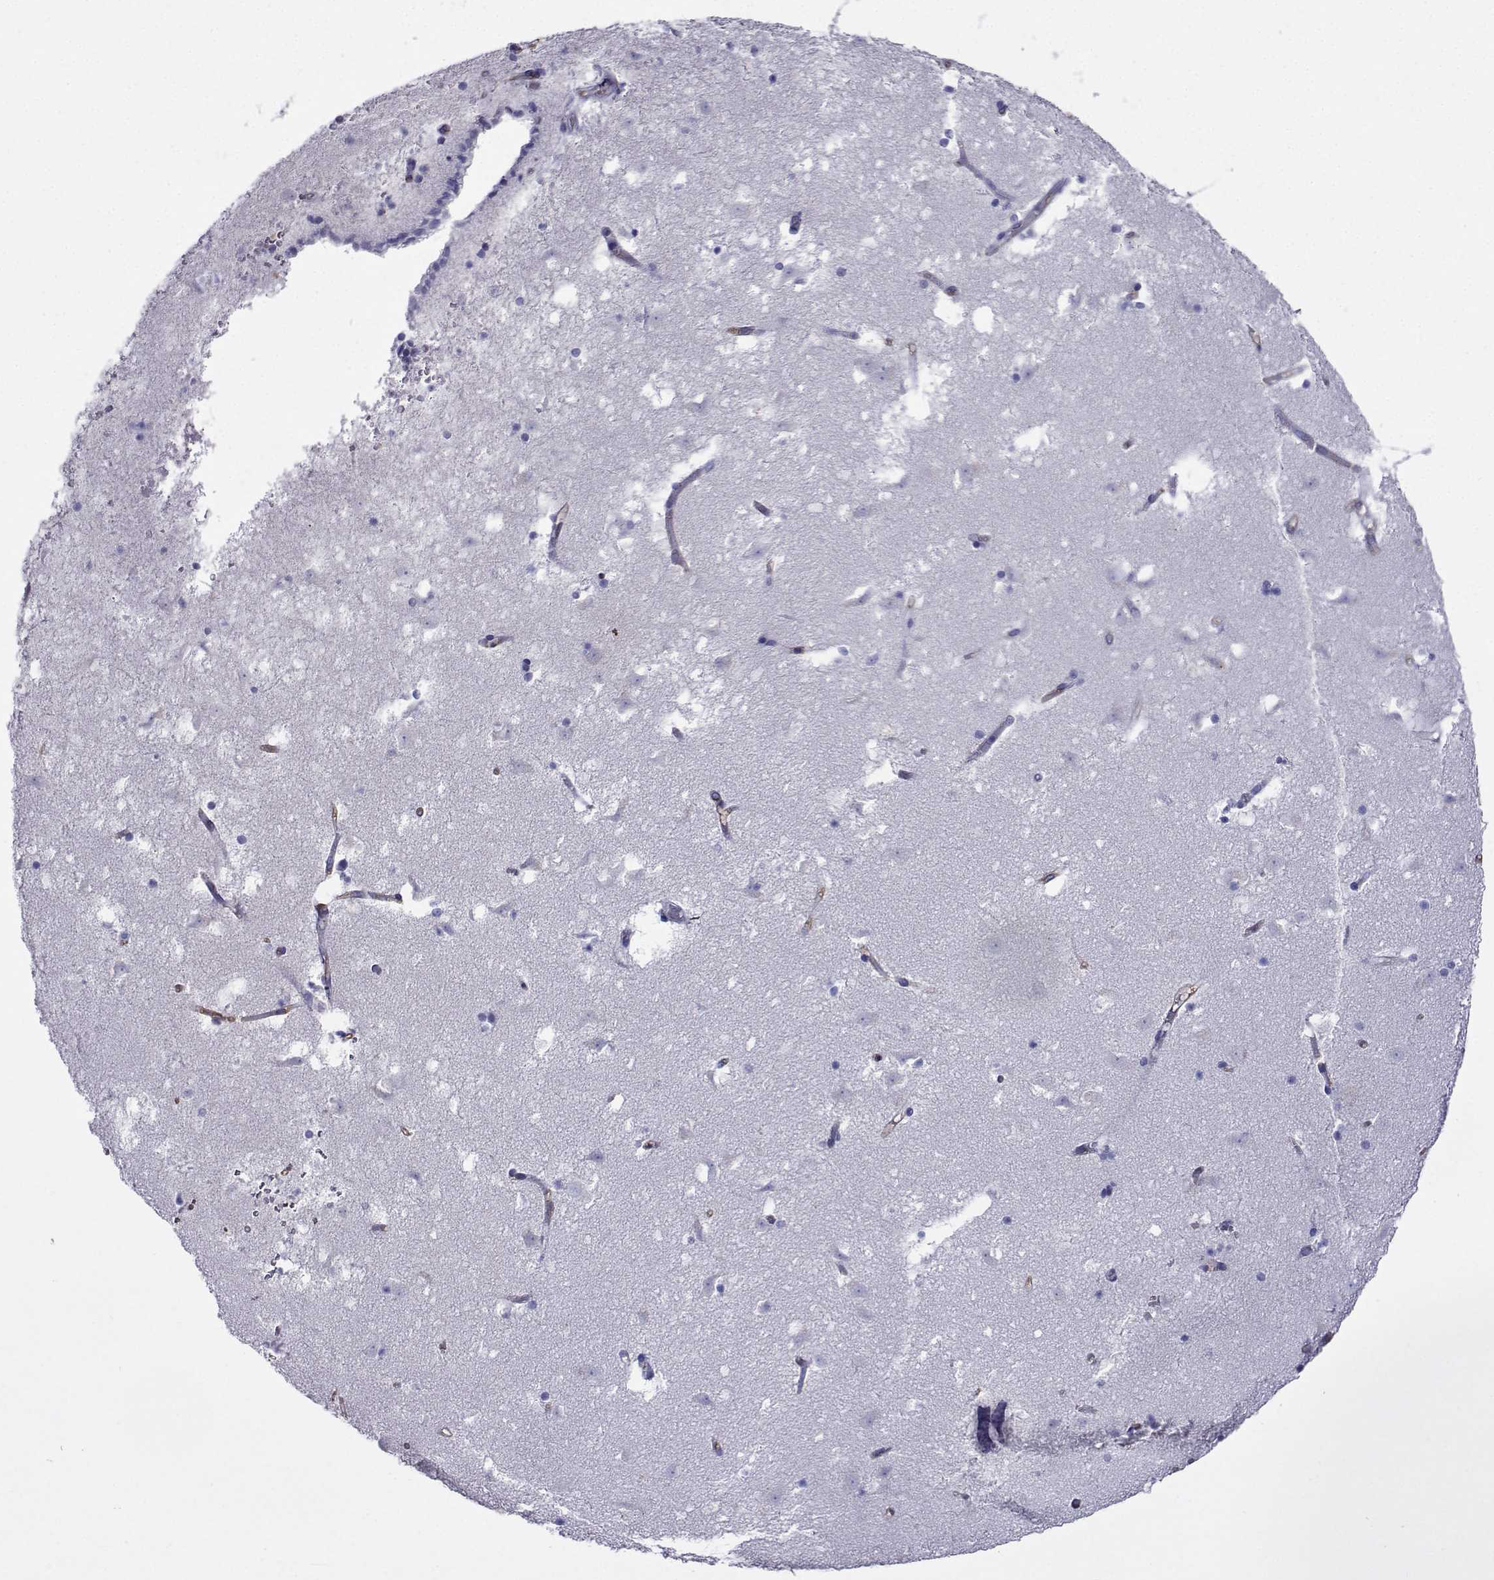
{"staining": {"intensity": "negative", "quantity": "none", "location": "none"}, "tissue": "caudate", "cell_type": "Glial cells", "image_type": "normal", "snomed": [{"axis": "morphology", "description": "Normal tissue, NOS"}, {"axis": "topography", "description": "Lateral ventricle wall"}], "caption": "Immunohistochemistry (IHC) of normal caudate demonstrates no positivity in glial cells. (Immunohistochemistry (IHC), brightfield microscopy, high magnification).", "gene": "CLUL1", "patient": {"sex": "female", "age": 42}}